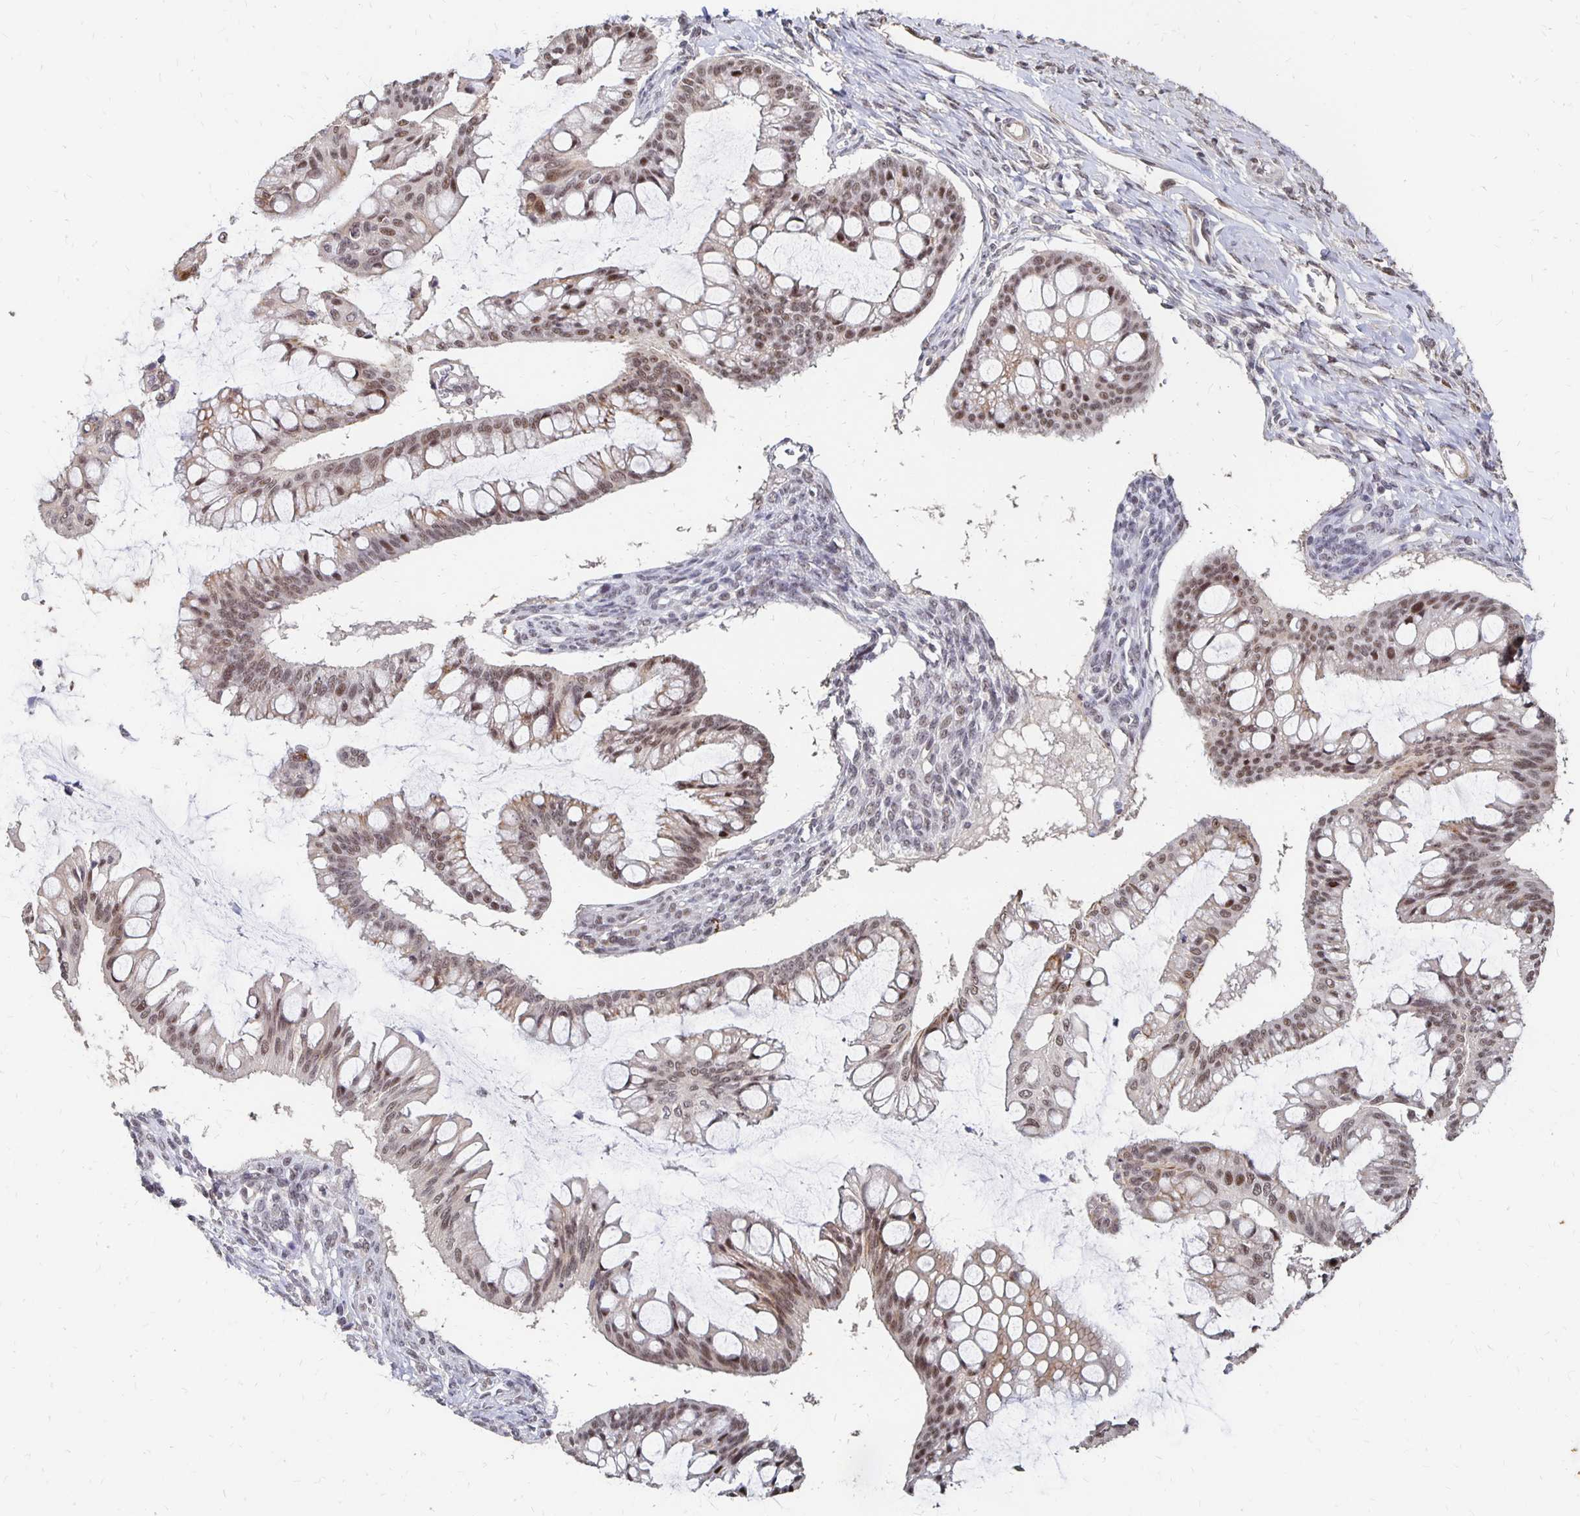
{"staining": {"intensity": "weak", "quantity": ">75%", "location": "nuclear"}, "tissue": "ovarian cancer", "cell_type": "Tumor cells", "image_type": "cancer", "snomed": [{"axis": "morphology", "description": "Cystadenocarcinoma, mucinous, NOS"}, {"axis": "topography", "description": "Ovary"}], "caption": "Tumor cells show low levels of weak nuclear expression in approximately >75% of cells in human ovarian mucinous cystadenocarcinoma. (Brightfield microscopy of DAB IHC at high magnification).", "gene": "CLASRP", "patient": {"sex": "female", "age": 73}}